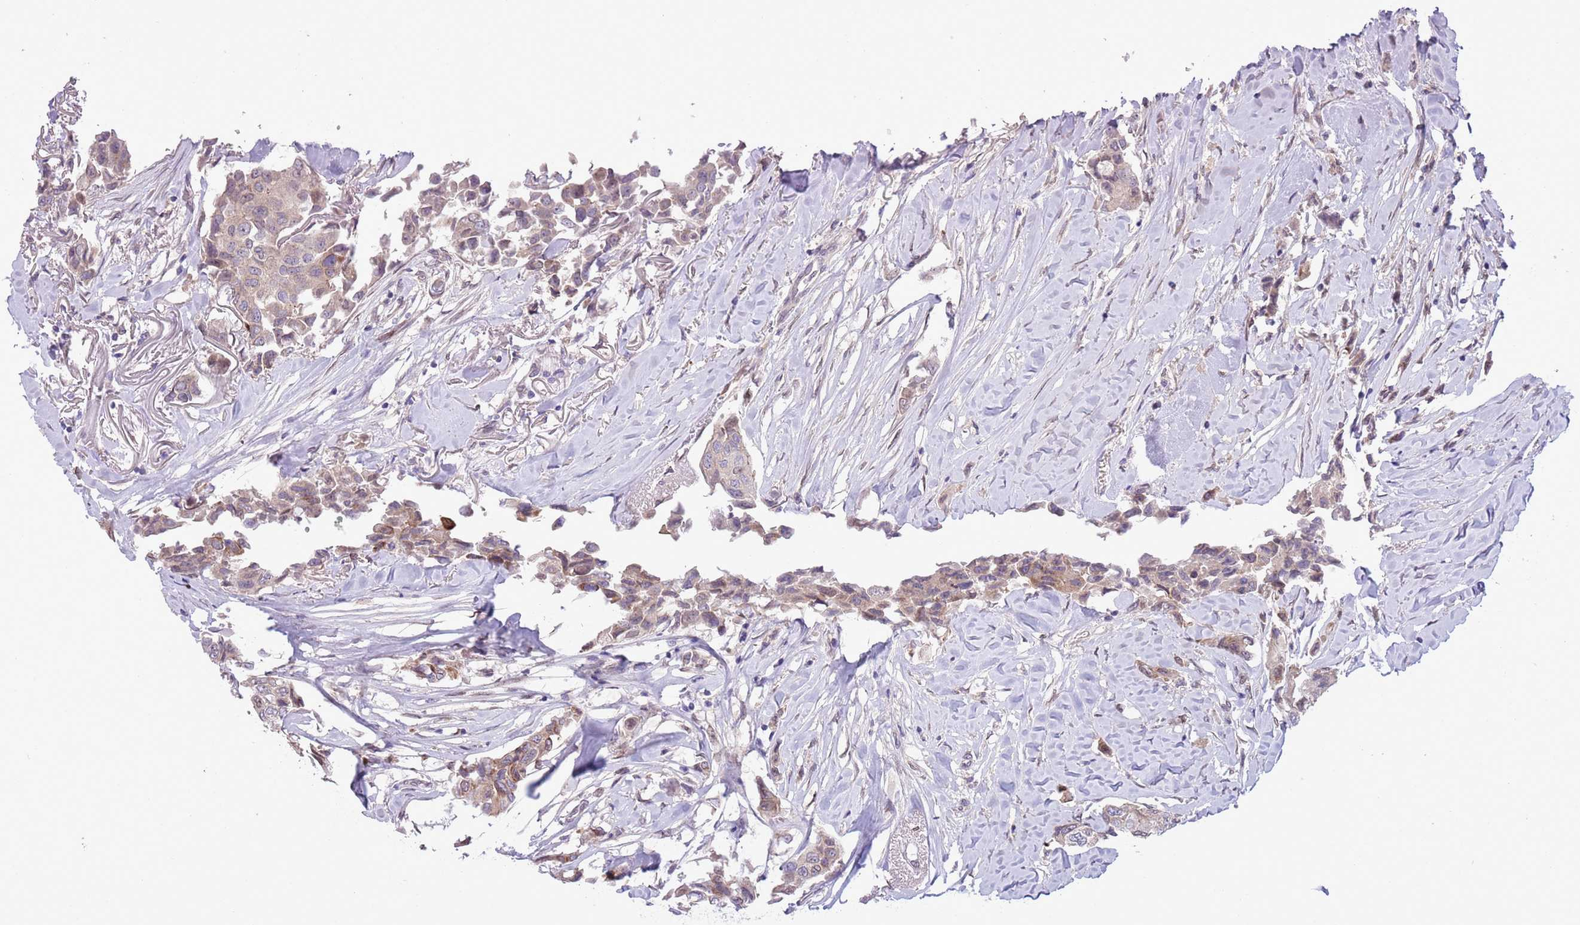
{"staining": {"intensity": "moderate", "quantity": "<25%", "location": "cytoplasmic/membranous"}, "tissue": "breast cancer", "cell_type": "Tumor cells", "image_type": "cancer", "snomed": [{"axis": "morphology", "description": "Duct carcinoma"}, {"axis": "topography", "description": "Breast"}], "caption": "High-magnification brightfield microscopy of intraductal carcinoma (breast) stained with DAB (brown) and counterstained with hematoxylin (blue). tumor cells exhibit moderate cytoplasmic/membranous expression is identified in approximately<25% of cells.", "gene": "CCND2", "patient": {"sex": "female", "age": 80}}